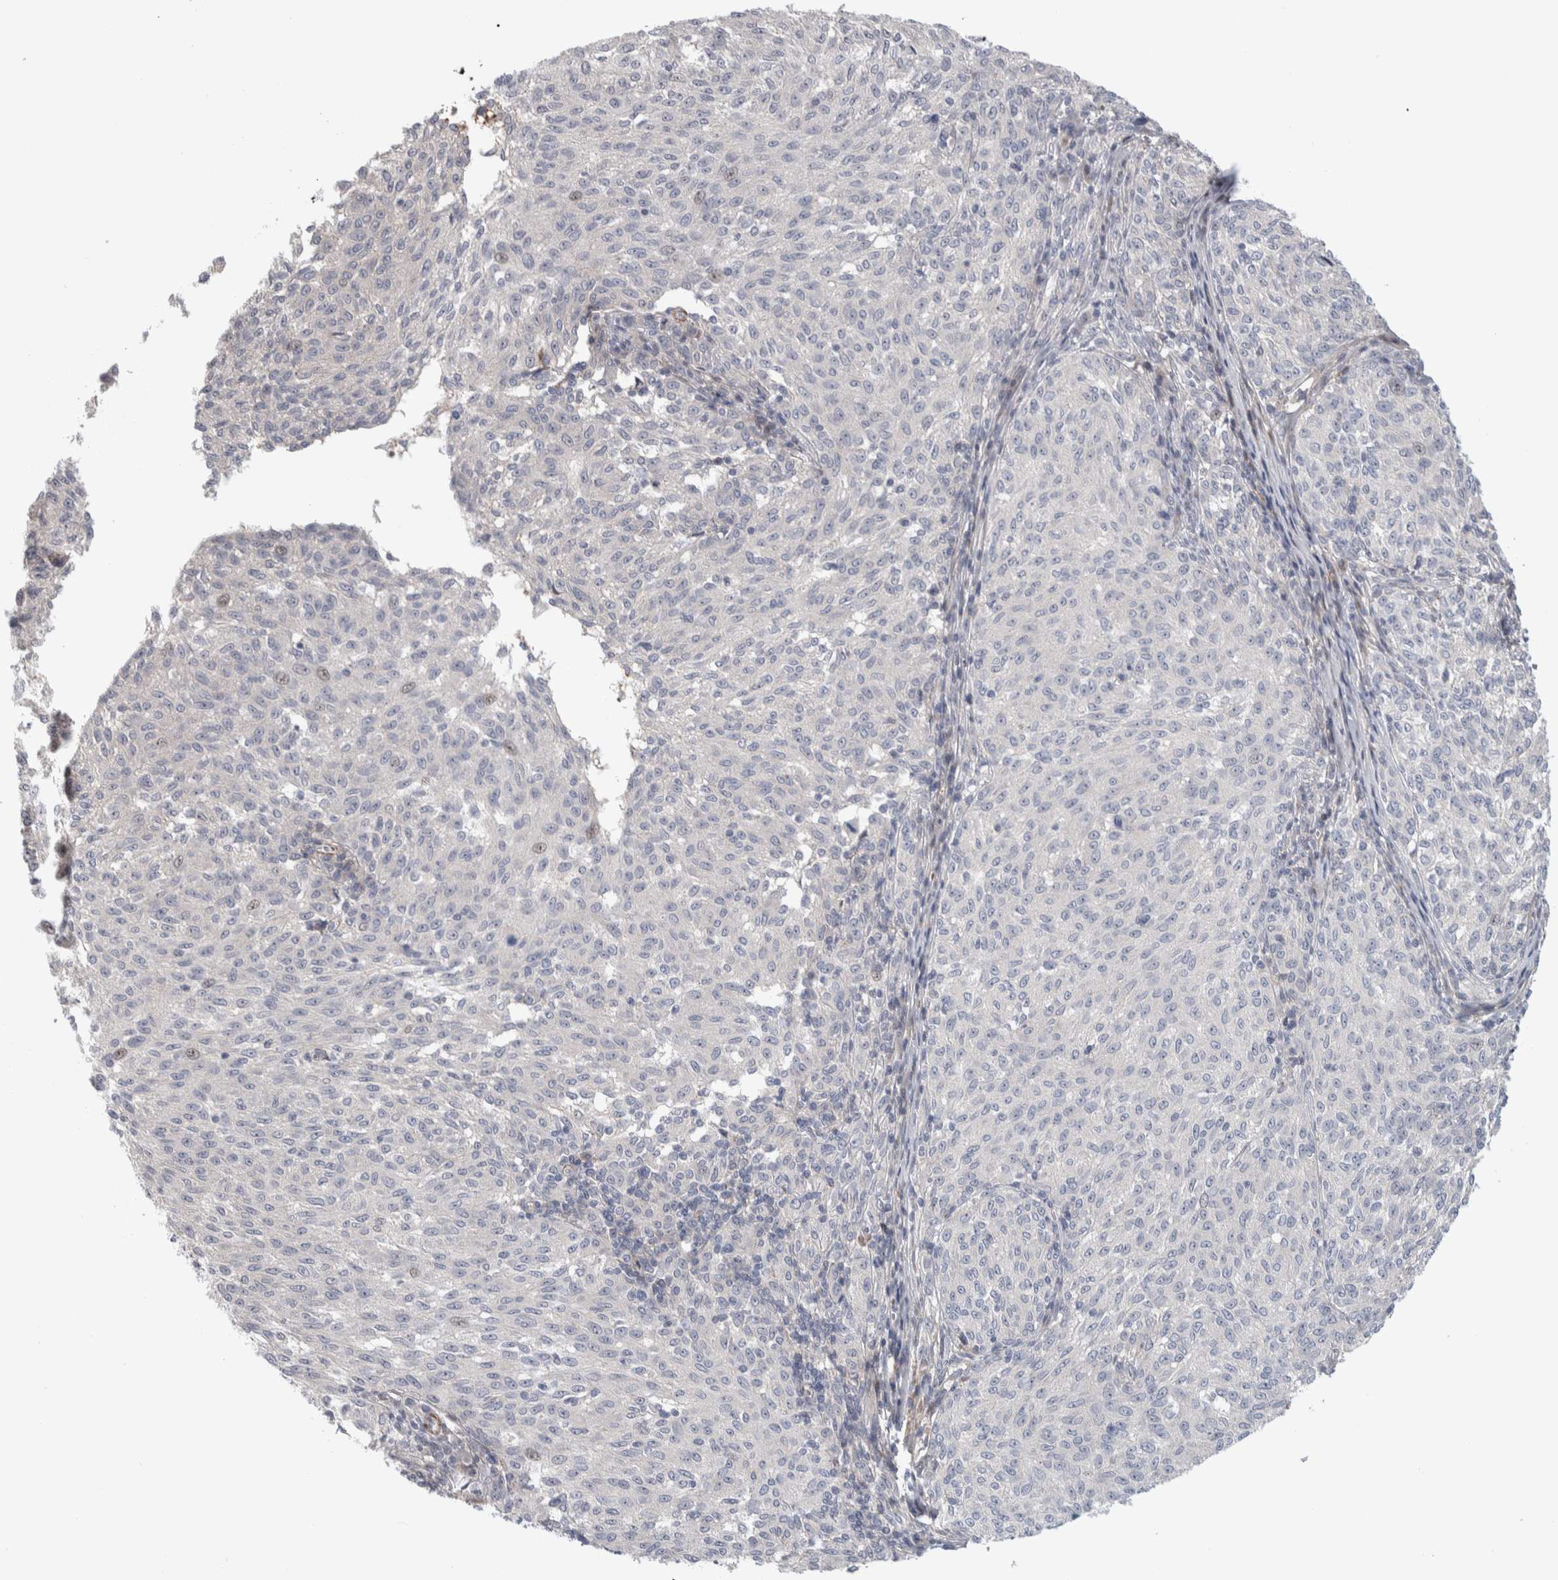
{"staining": {"intensity": "negative", "quantity": "none", "location": "none"}, "tissue": "melanoma", "cell_type": "Tumor cells", "image_type": "cancer", "snomed": [{"axis": "morphology", "description": "Malignant melanoma, NOS"}, {"axis": "topography", "description": "Skin"}], "caption": "This histopathology image is of malignant melanoma stained with immunohistochemistry to label a protein in brown with the nuclei are counter-stained blue. There is no expression in tumor cells.", "gene": "PSMG3", "patient": {"sex": "female", "age": 72}}